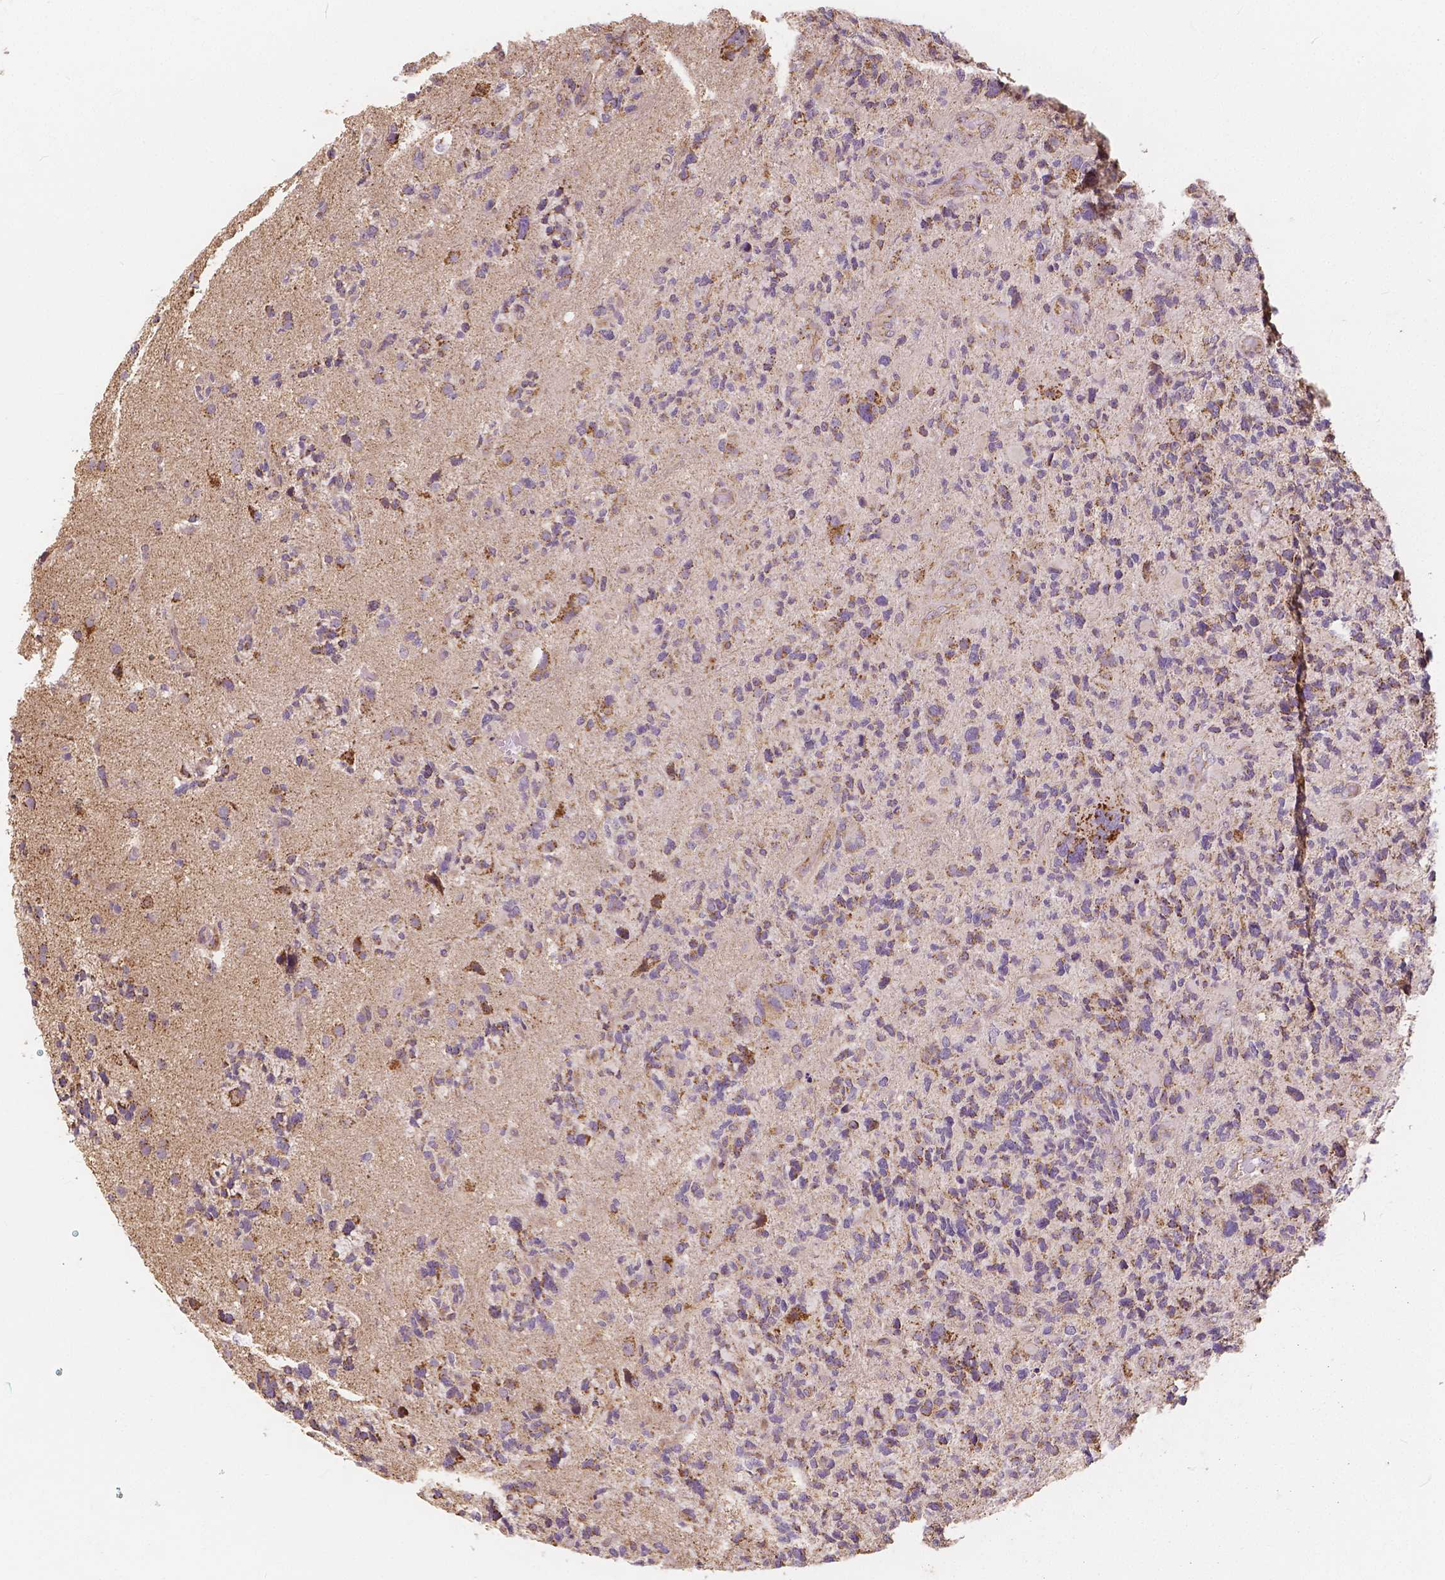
{"staining": {"intensity": "moderate", "quantity": "25%-75%", "location": "cytoplasmic/membranous"}, "tissue": "glioma", "cell_type": "Tumor cells", "image_type": "cancer", "snomed": [{"axis": "morphology", "description": "Glioma, malignant, High grade"}, {"axis": "topography", "description": "Brain"}], "caption": "Approximately 25%-75% of tumor cells in human malignant glioma (high-grade) demonstrate moderate cytoplasmic/membranous protein staining as visualized by brown immunohistochemical staining.", "gene": "PEX26", "patient": {"sex": "female", "age": 71}}